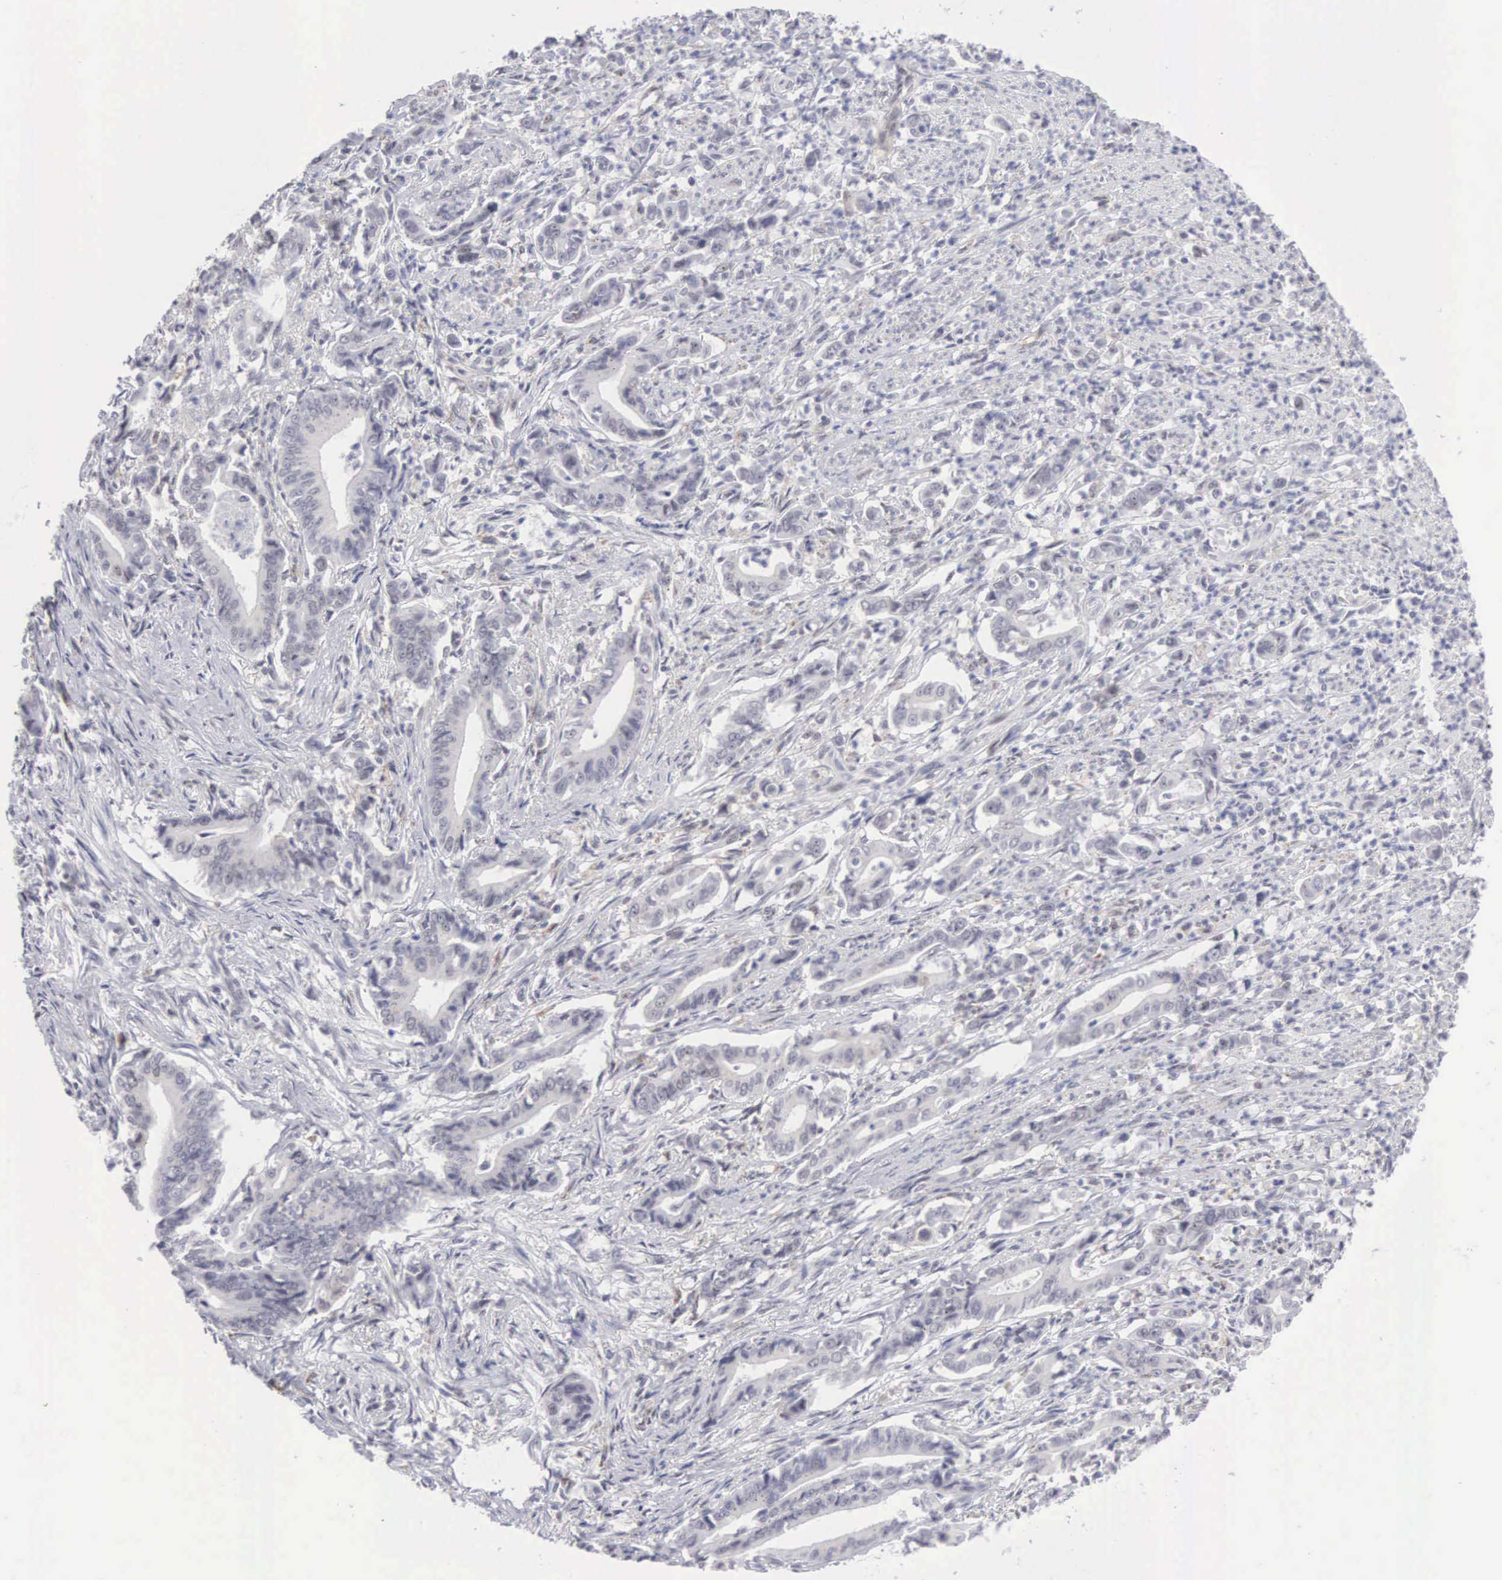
{"staining": {"intensity": "negative", "quantity": "none", "location": "none"}, "tissue": "stomach cancer", "cell_type": "Tumor cells", "image_type": "cancer", "snomed": [{"axis": "morphology", "description": "Adenocarcinoma, NOS"}, {"axis": "topography", "description": "Stomach"}], "caption": "An immunohistochemistry (IHC) photomicrograph of stomach cancer (adenocarcinoma) is shown. There is no staining in tumor cells of stomach cancer (adenocarcinoma).", "gene": "MNAT1", "patient": {"sex": "female", "age": 76}}